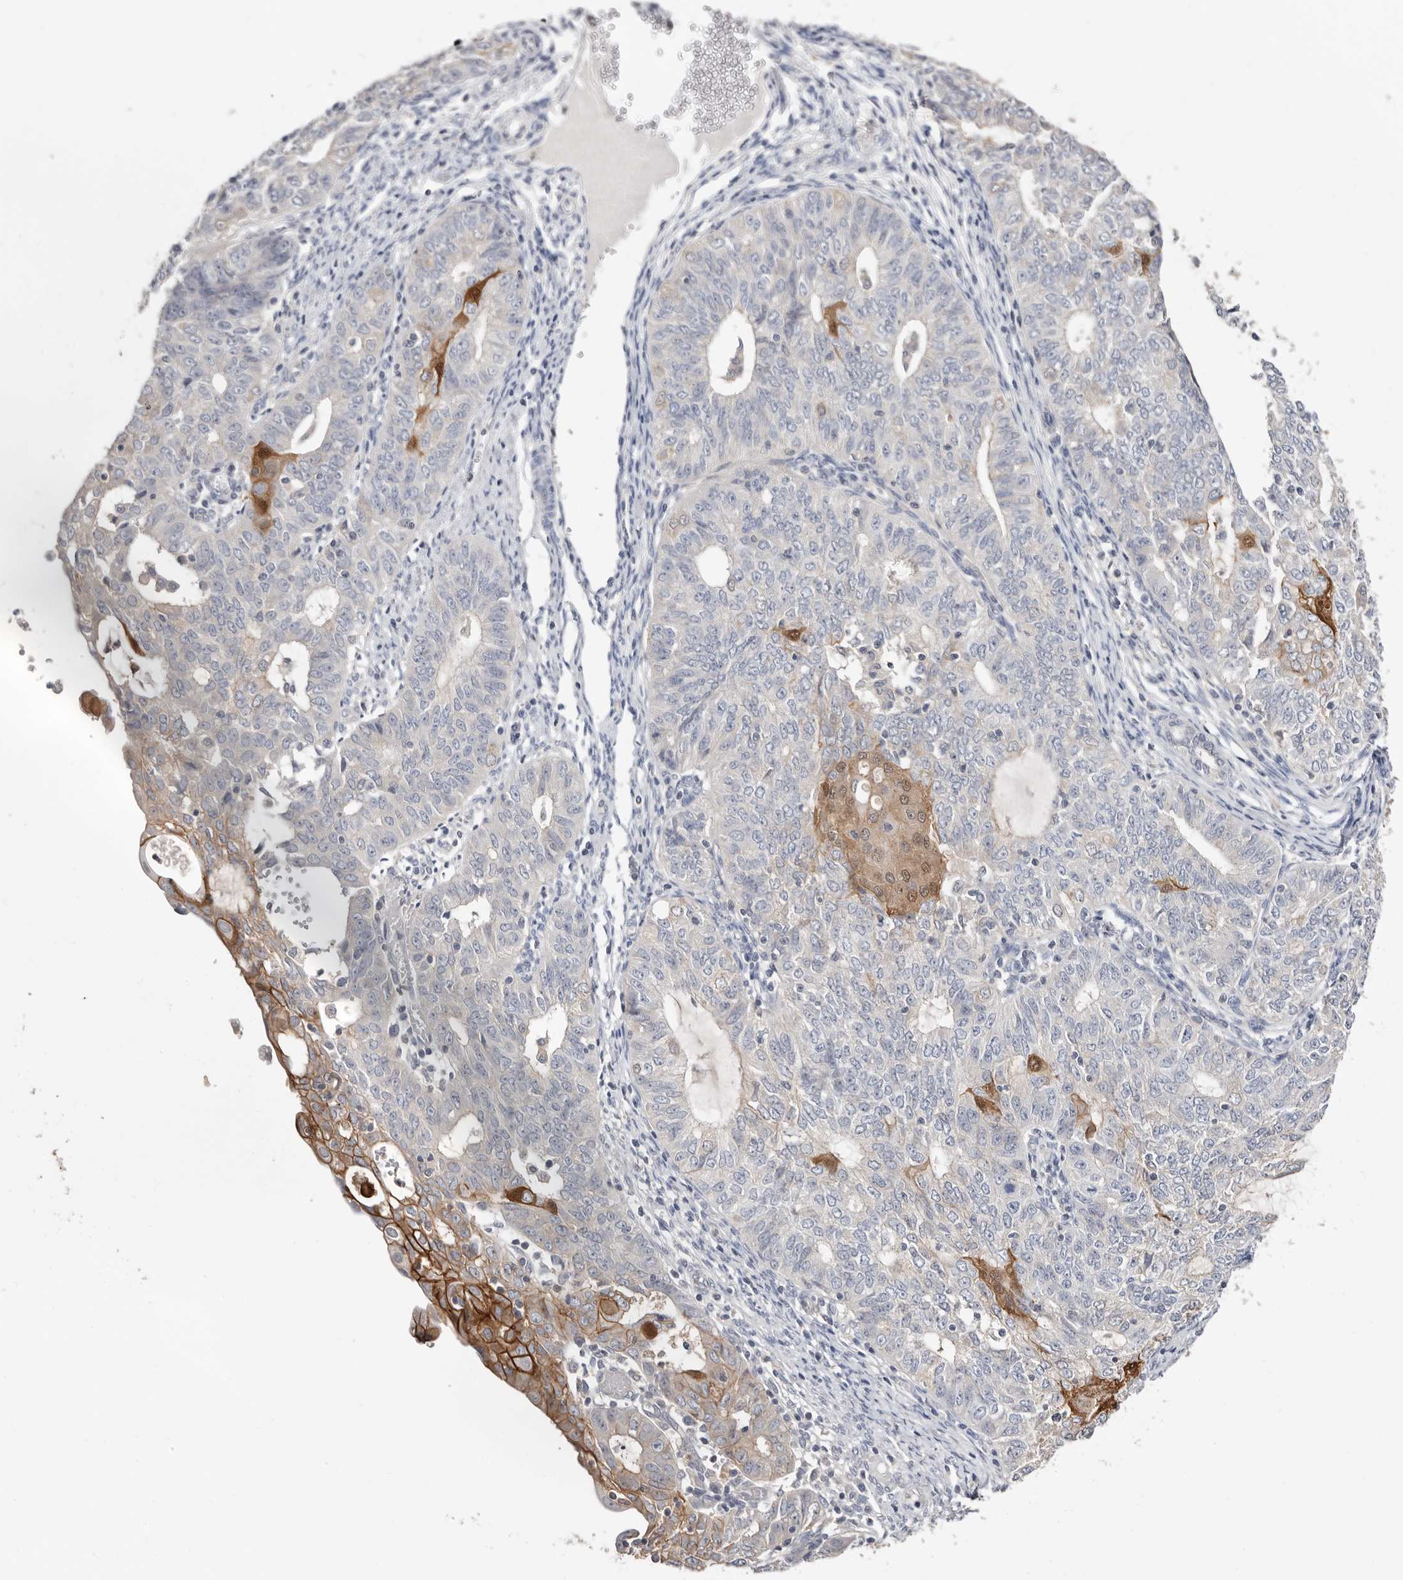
{"staining": {"intensity": "strong", "quantity": "<25%", "location": "cytoplasmic/membranous,nuclear"}, "tissue": "endometrial cancer", "cell_type": "Tumor cells", "image_type": "cancer", "snomed": [{"axis": "morphology", "description": "Adenocarcinoma, NOS"}, {"axis": "topography", "description": "Endometrium"}], "caption": "Brown immunohistochemical staining in human adenocarcinoma (endometrial) shows strong cytoplasmic/membranous and nuclear staining in about <25% of tumor cells.", "gene": "S100A14", "patient": {"sex": "female", "age": 32}}